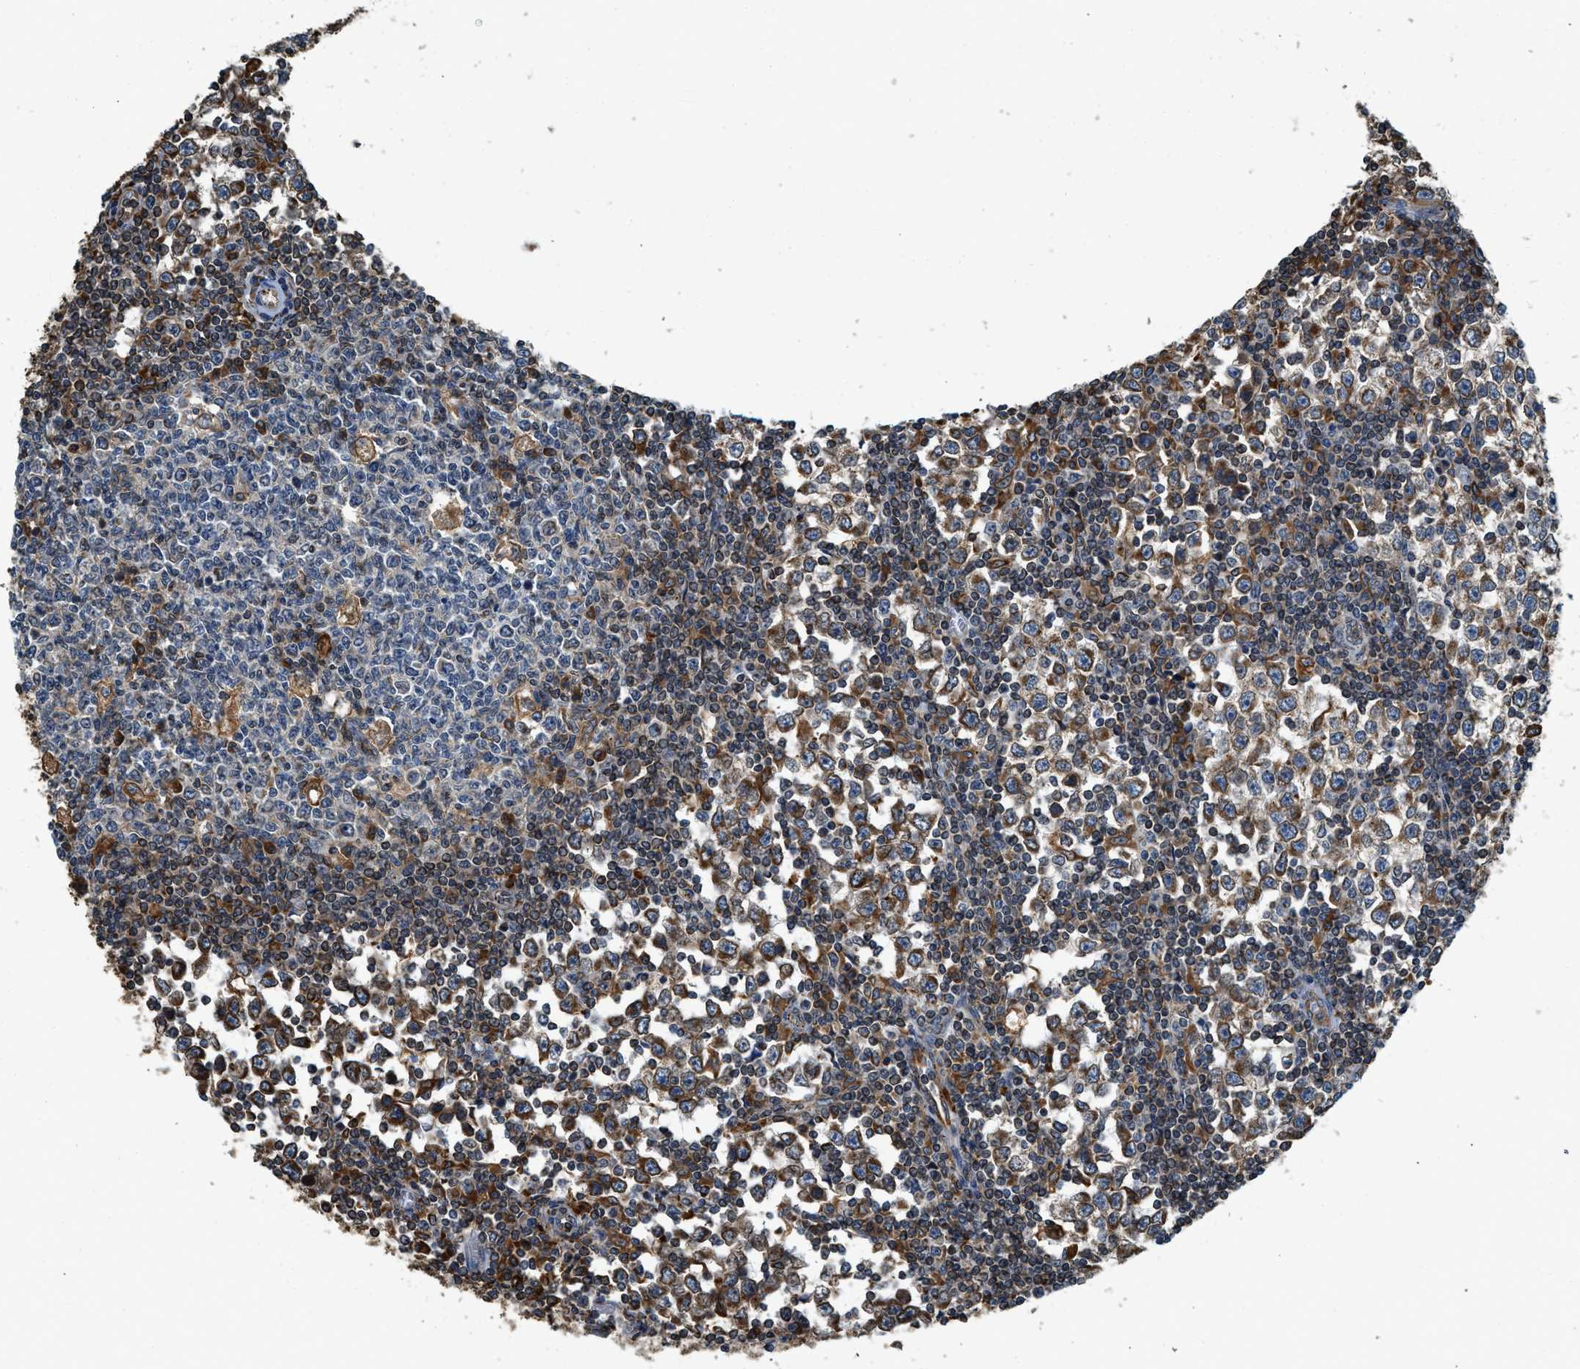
{"staining": {"intensity": "strong", "quantity": "25%-75%", "location": "cytoplasmic/membranous"}, "tissue": "testis cancer", "cell_type": "Tumor cells", "image_type": "cancer", "snomed": [{"axis": "morphology", "description": "Seminoma, NOS"}, {"axis": "topography", "description": "Testis"}], "caption": "IHC (DAB) staining of human testis cancer (seminoma) exhibits strong cytoplasmic/membranous protein positivity in approximately 25%-75% of tumor cells. (IHC, brightfield microscopy, high magnification).", "gene": "BCAP31", "patient": {"sex": "male", "age": 65}}